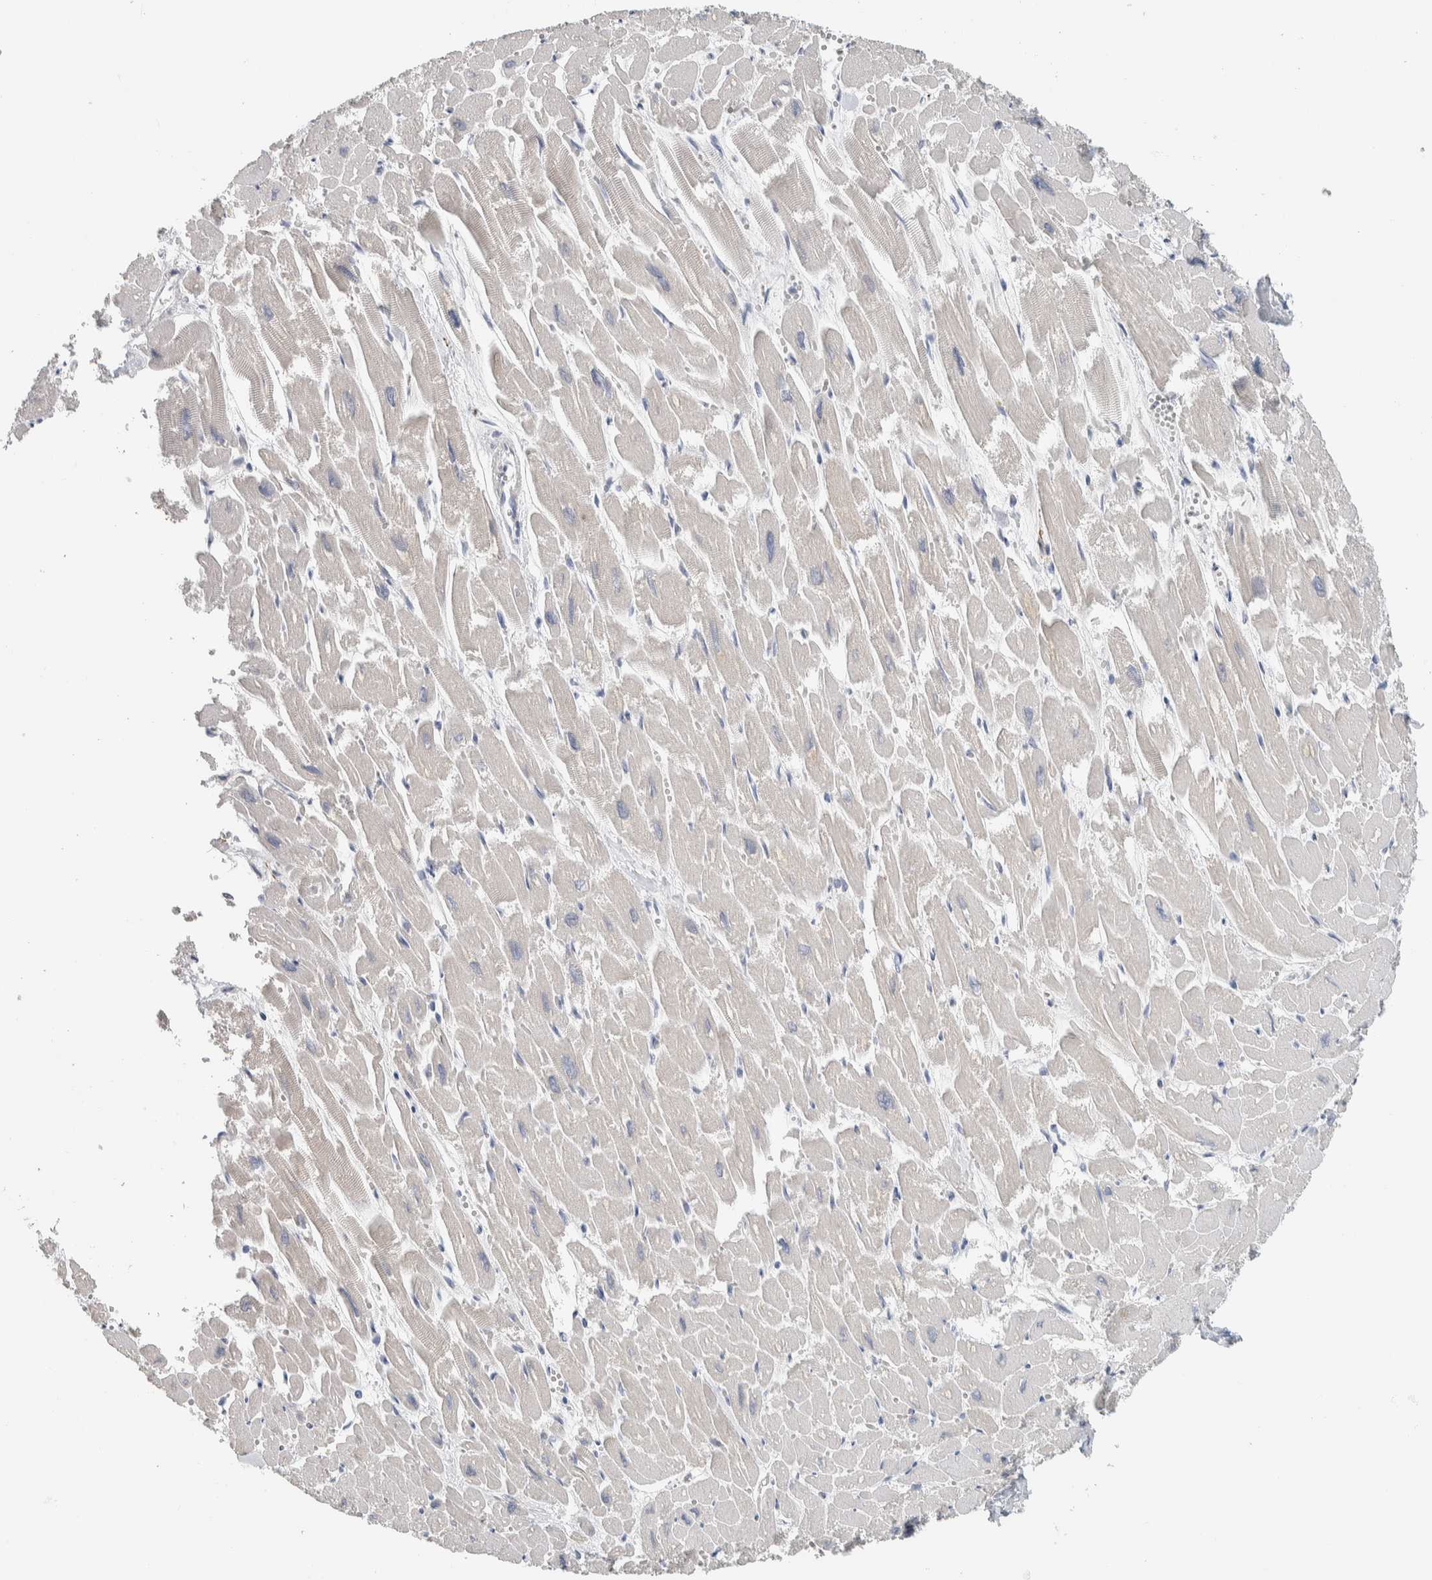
{"staining": {"intensity": "negative", "quantity": "none", "location": "none"}, "tissue": "heart muscle", "cell_type": "Cardiomyocytes", "image_type": "normal", "snomed": [{"axis": "morphology", "description": "Normal tissue, NOS"}, {"axis": "topography", "description": "Heart"}], "caption": "Human heart muscle stained for a protein using immunohistochemistry (IHC) displays no expression in cardiomyocytes.", "gene": "NEFM", "patient": {"sex": "male", "age": 54}}